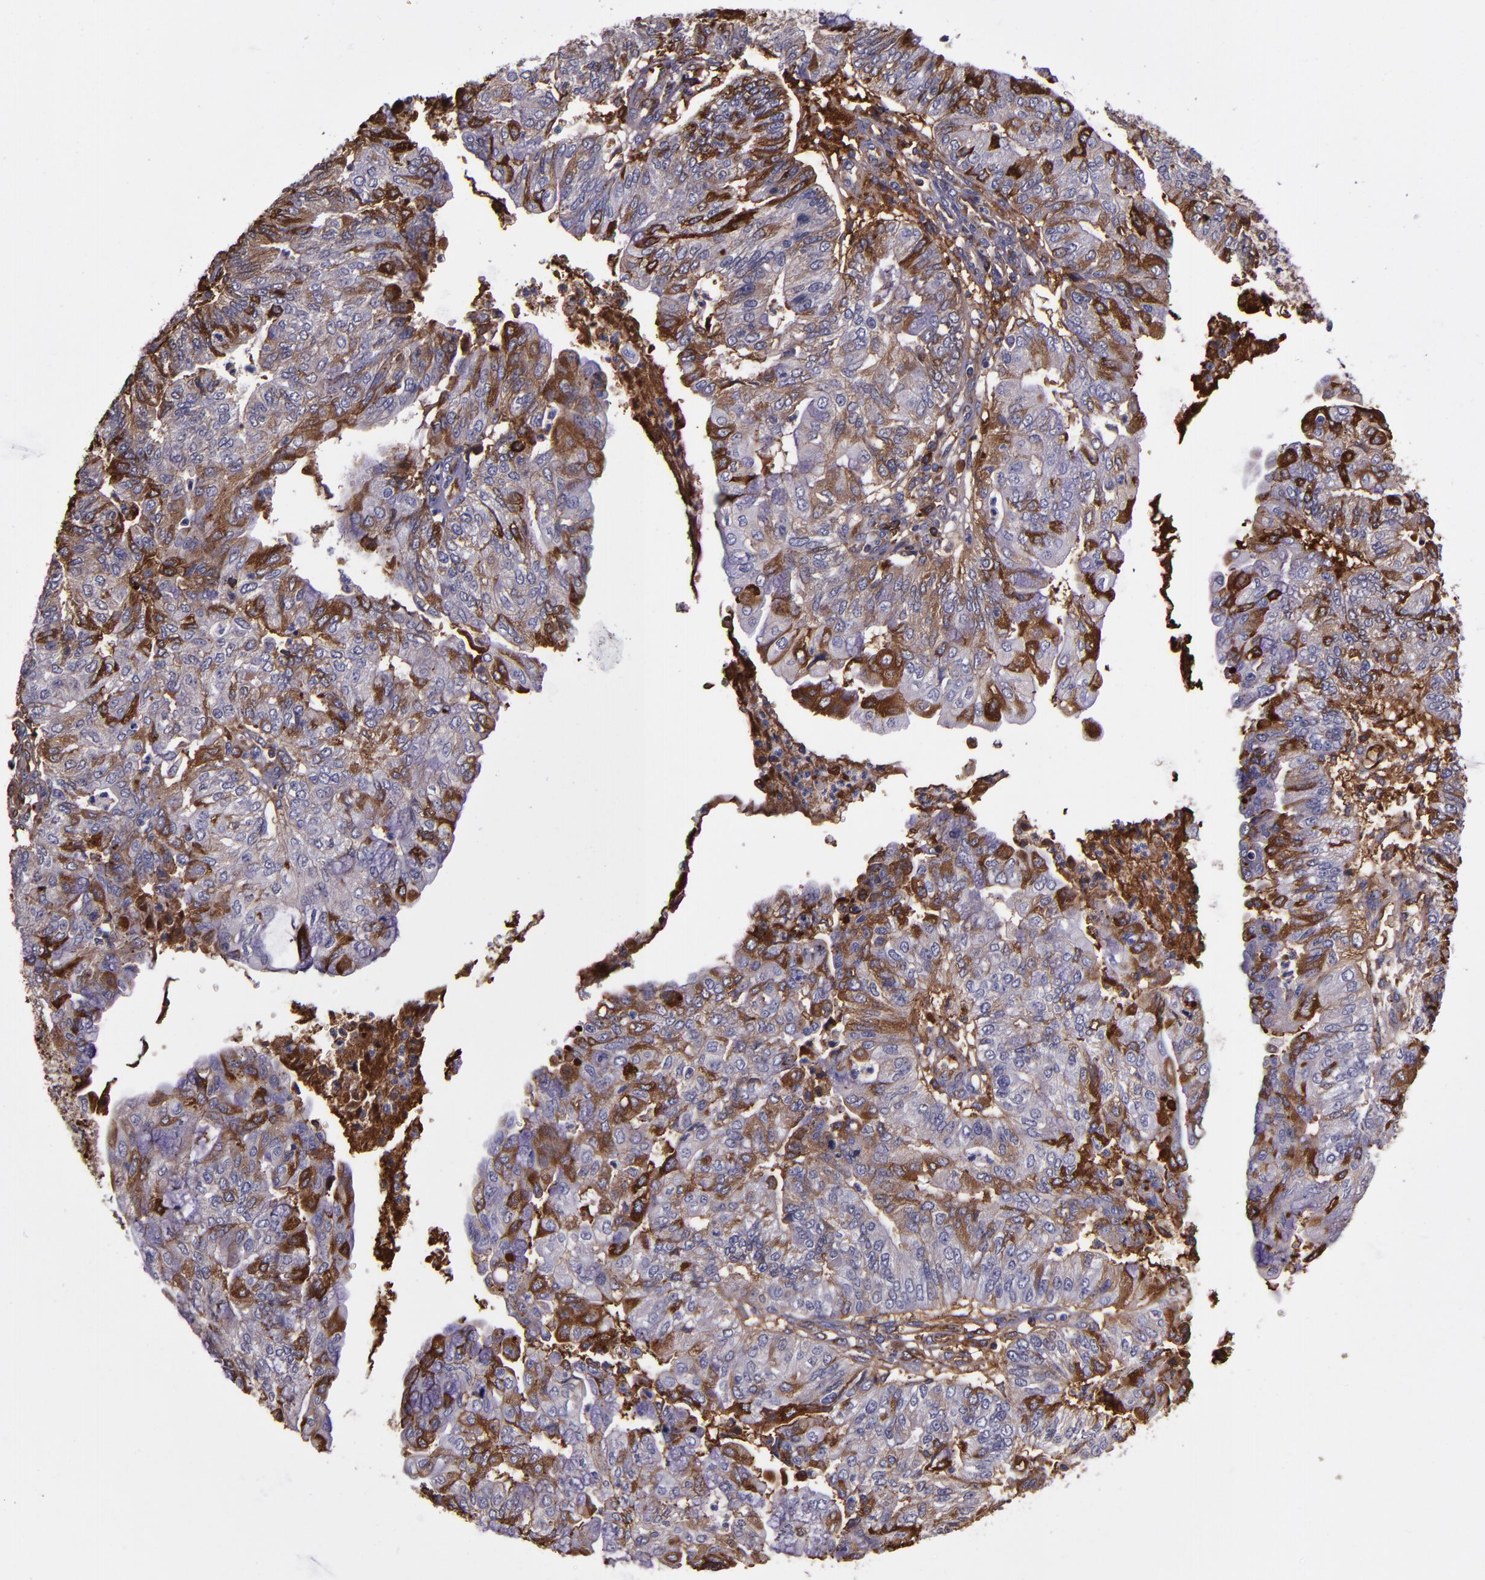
{"staining": {"intensity": "strong", "quantity": "<25%", "location": "cytoplasmic/membranous"}, "tissue": "endometrial cancer", "cell_type": "Tumor cells", "image_type": "cancer", "snomed": [{"axis": "morphology", "description": "Adenocarcinoma, NOS"}, {"axis": "topography", "description": "Endometrium"}], "caption": "IHC (DAB) staining of human endometrial cancer (adenocarcinoma) demonstrates strong cytoplasmic/membranous protein expression in about <25% of tumor cells. (DAB (3,3'-diaminobenzidine) IHC with brightfield microscopy, high magnification).", "gene": "A2M", "patient": {"sex": "female", "age": 59}}